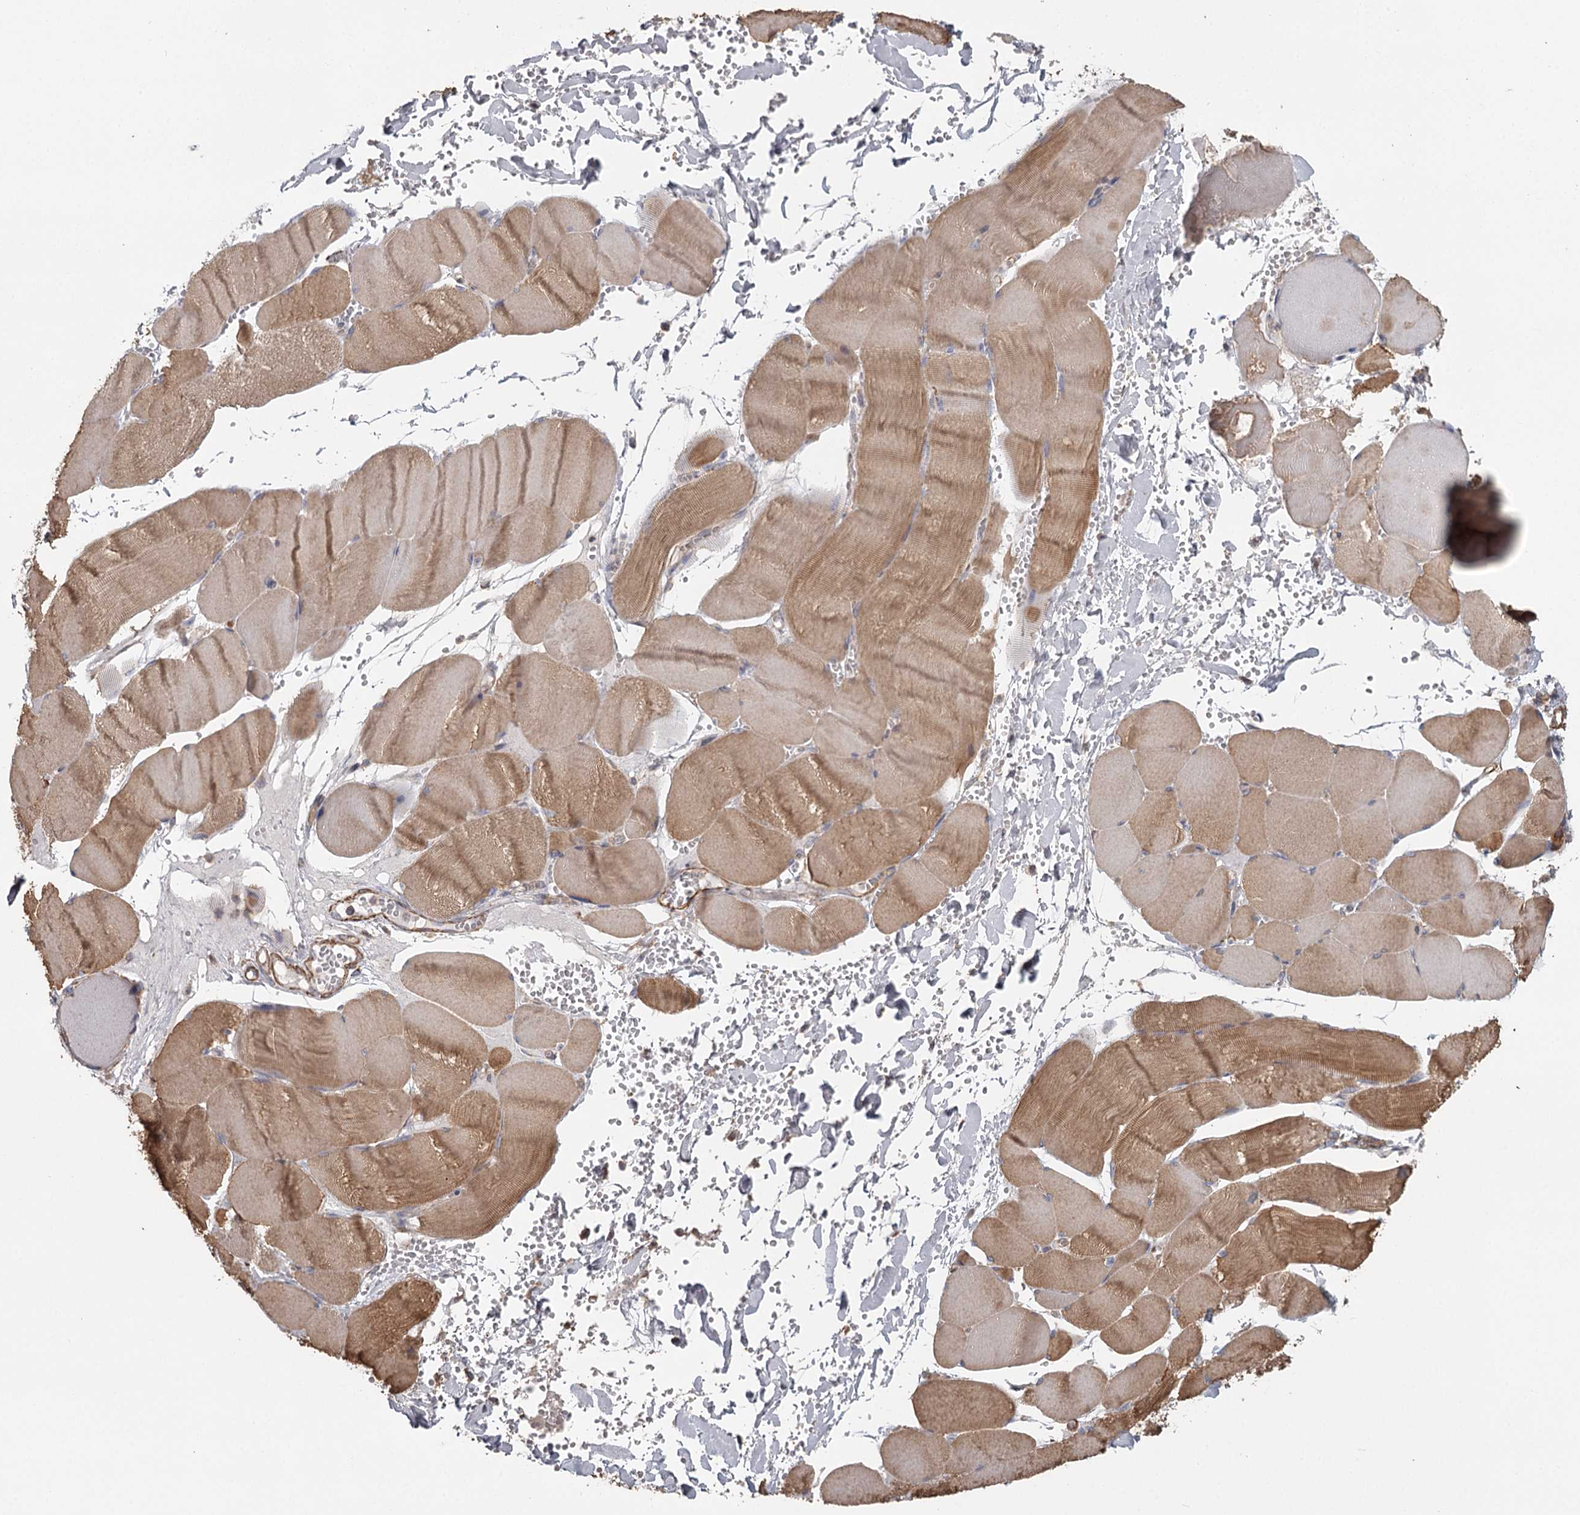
{"staining": {"intensity": "negative", "quantity": "none", "location": "none"}, "tissue": "adipose tissue", "cell_type": "Adipocytes", "image_type": "normal", "snomed": [{"axis": "morphology", "description": "Normal tissue, NOS"}, {"axis": "topography", "description": "Skeletal muscle"}, {"axis": "topography", "description": "Peripheral nerve tissue"}], "caption": "High magnification brightfield microscopy of normal adipose tissue stained with DAB (3,3'-diaminobenzidine) (brown) and counterstained with hematoxylin (blue): adipocytes show no significant positivity. (DAB immunohistochemistry (IHC) visualized using brightfield microscopy, high magnification).", "gene": "DHRS9", "patient": {"sex": "female", "age": 55}}